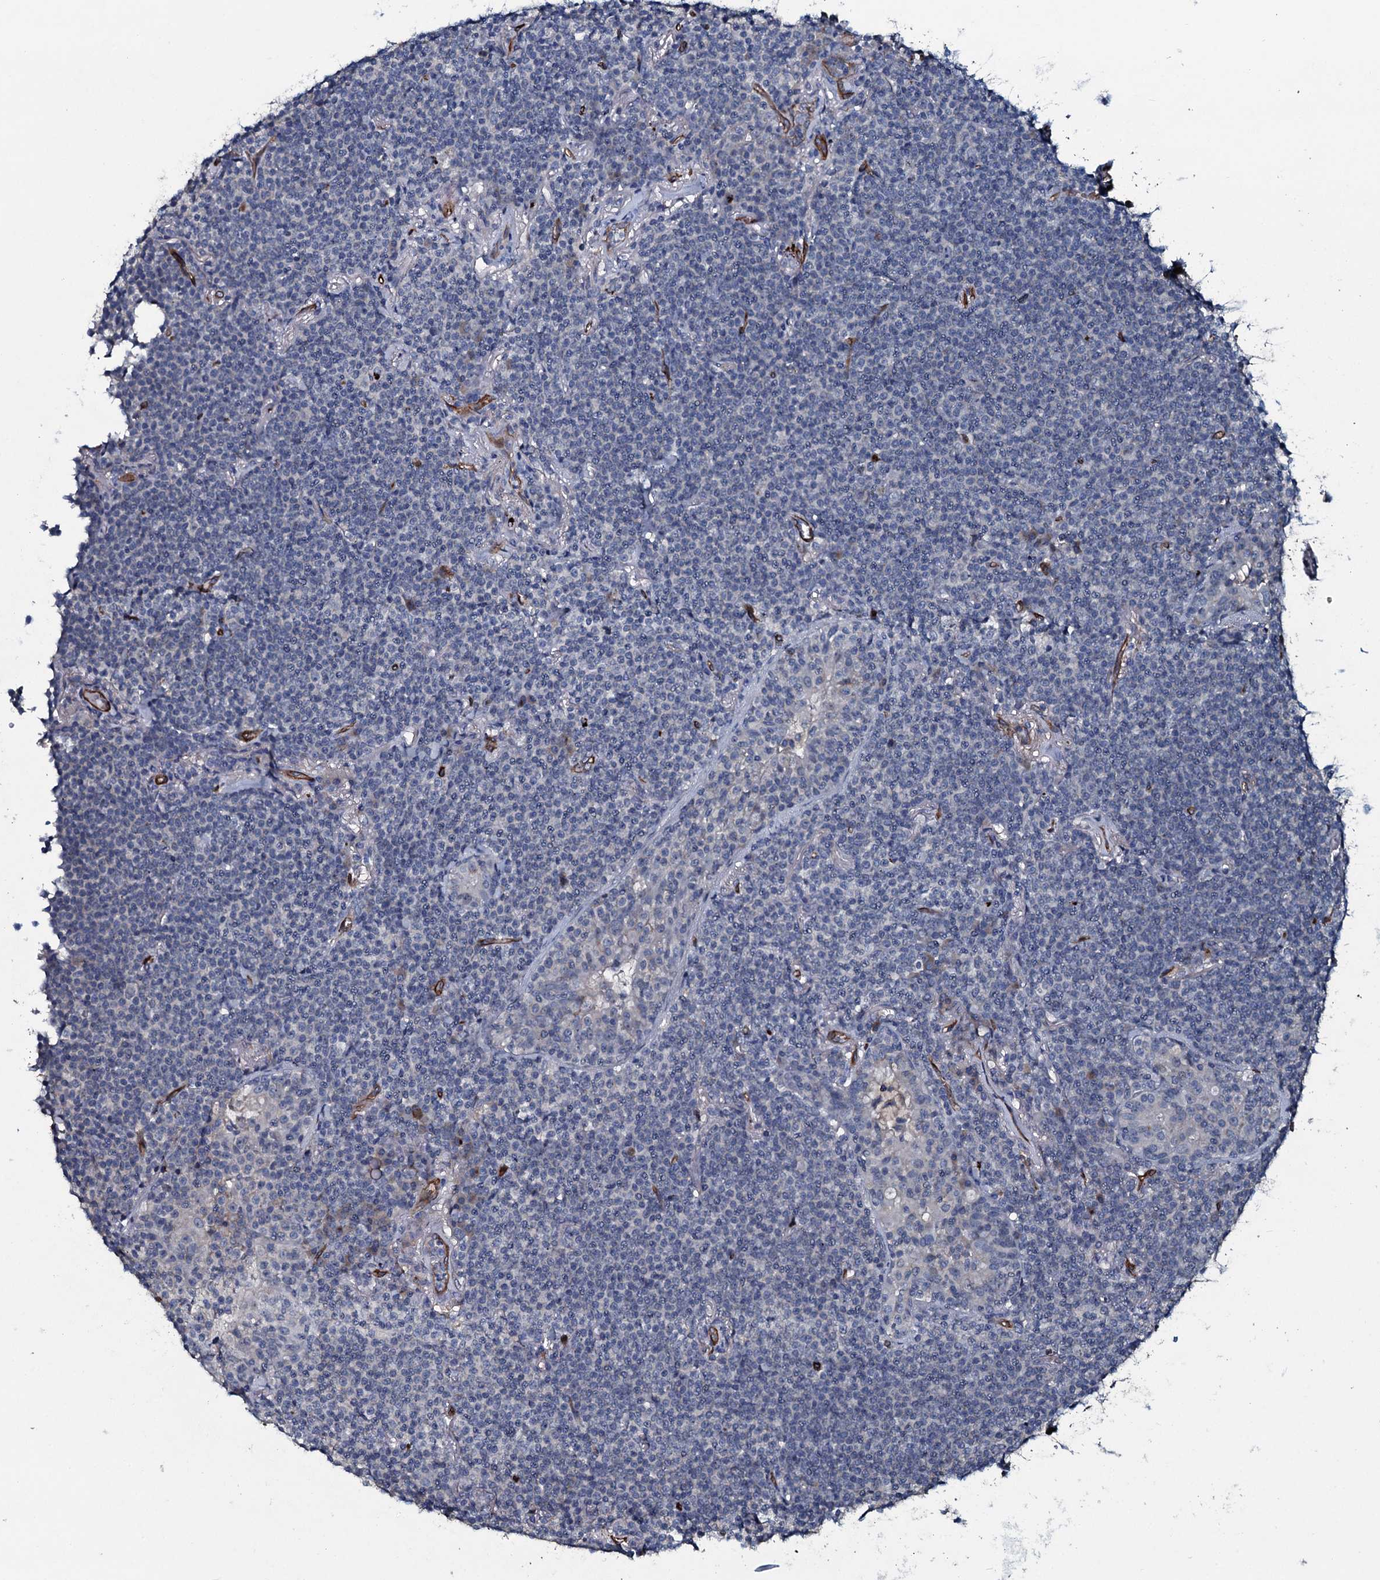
{"staining": {"intensity": "negative", "quantity": "none", "location": "none"}, "tissue": "lymphoma", "cell_type": "Tumor cells", "image_type": "cancer", "snomed": [{"axis": "morphology", "description": "Malignant lymphoma, non-Hodgkin's type, Low grade"}, {"axis": "topography", "description": "Lung"}], "caption": "High magnification brightfield microscopy of lymphoma stained with DAB (3,3'-diaminobenzidine) (brown) and counterstained with hematoxylin (blue): tumor cells show no significant positivity. (DAB (3,3'-diaminobenzidine) IHC with hematoxylin counter stain).", "gene": "CLEC14A", "patient": {"sex": "female", "age": 71}}